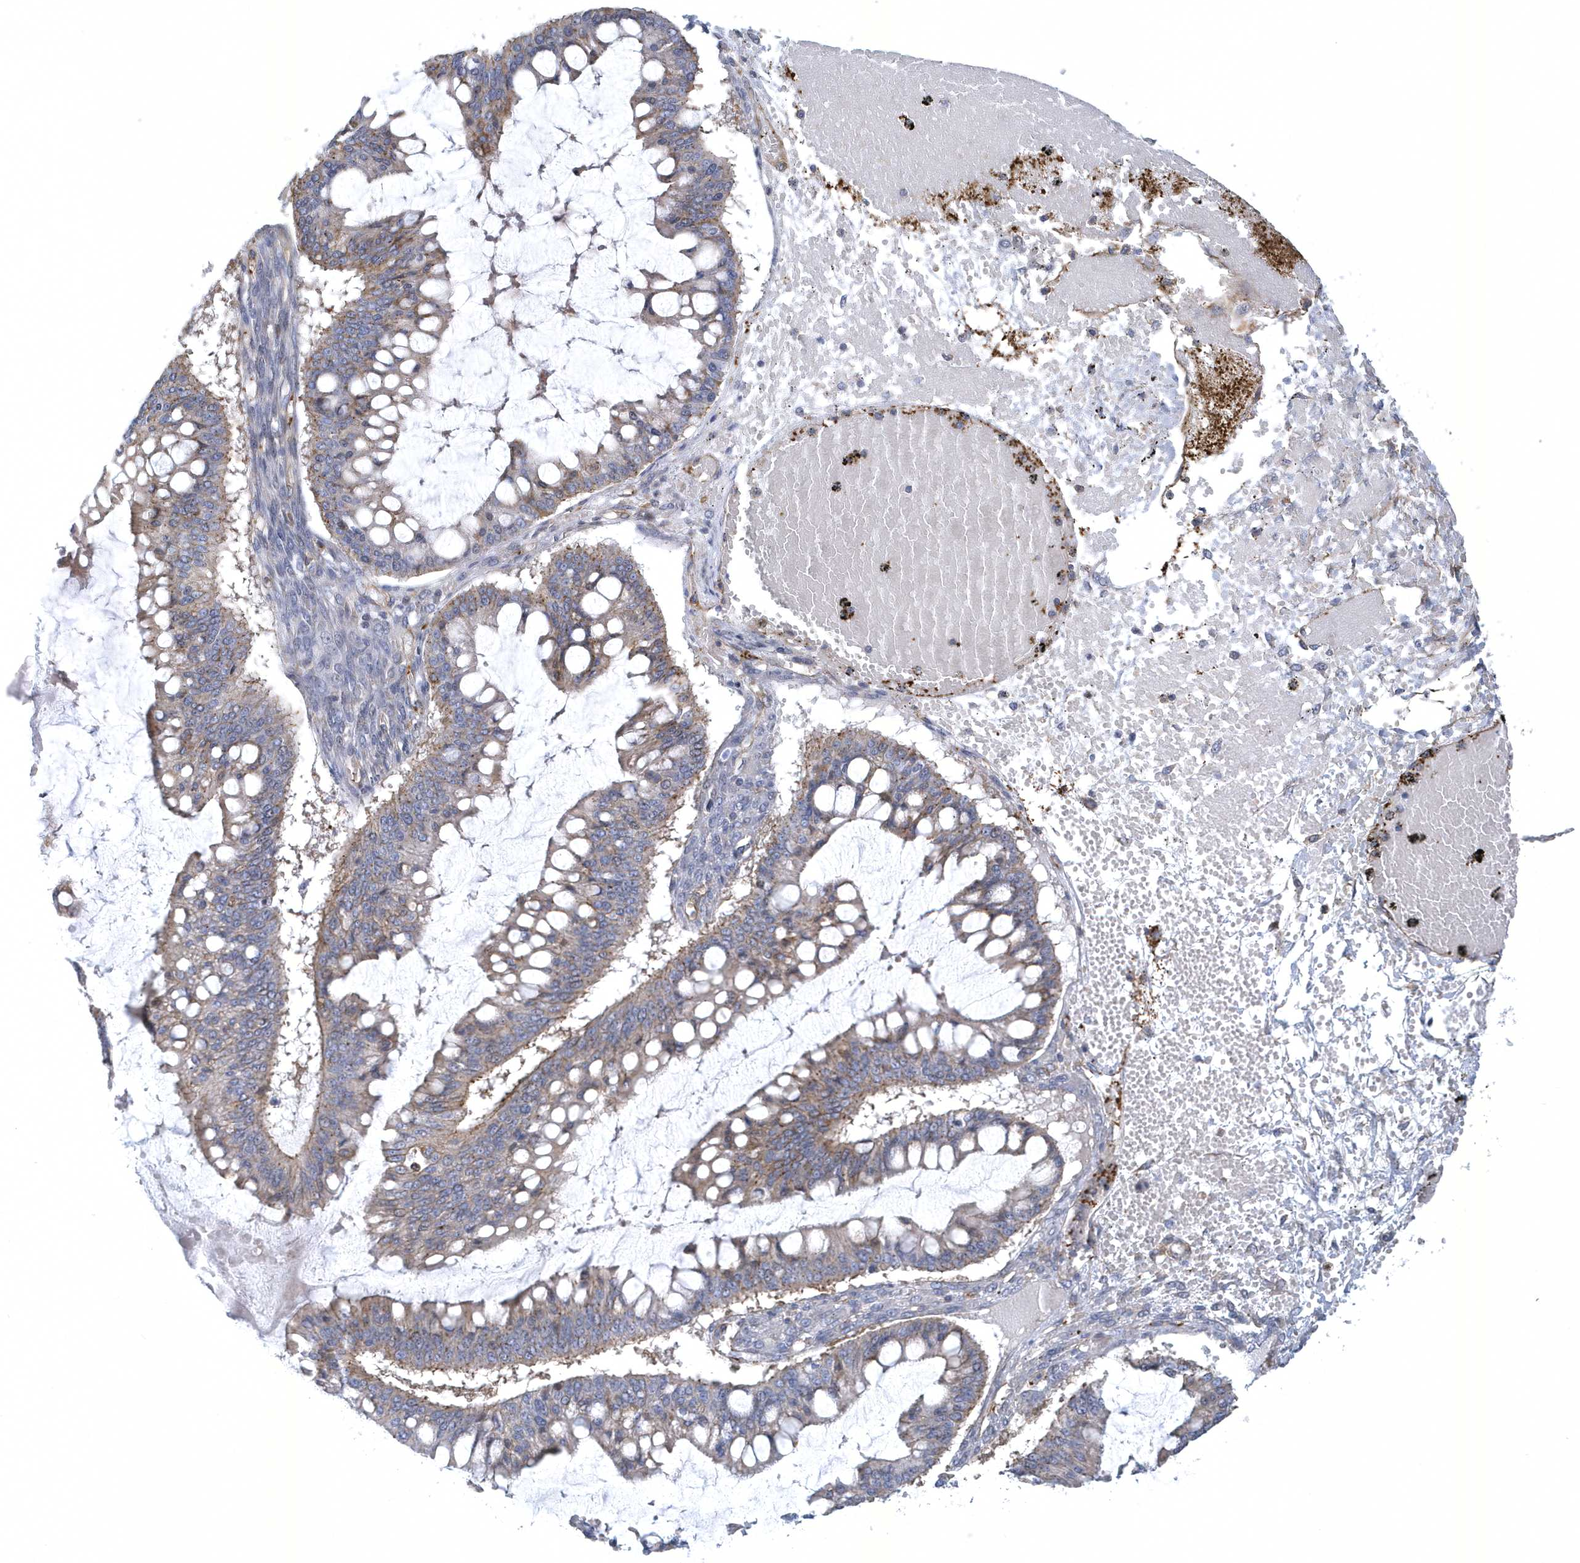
{"staining": {"intensity": "moderate", "quantity": ">75%", "location": "cytoplasmic/membranous"}, "tissue": "ovarian cancer", "cell_type": "Tumor cells", "image_type": "cancer", "snomed": [{"axis": "morphology", "description": "Cystadenocarcinoma, mucinous, NOS"}, {"axis": "topography", "description": "Ovary"}], "caption": "Immunohistochemistry micrograph of mucinous cystadenocarcinoma (ovarian) stained for a protein (brown), which shows medium levels of moderate cytoplasmic/membranous staining in about >75% of tumor cells.", "gene": "ARAP2", "patient": {"sex": "female", "age": 73}}